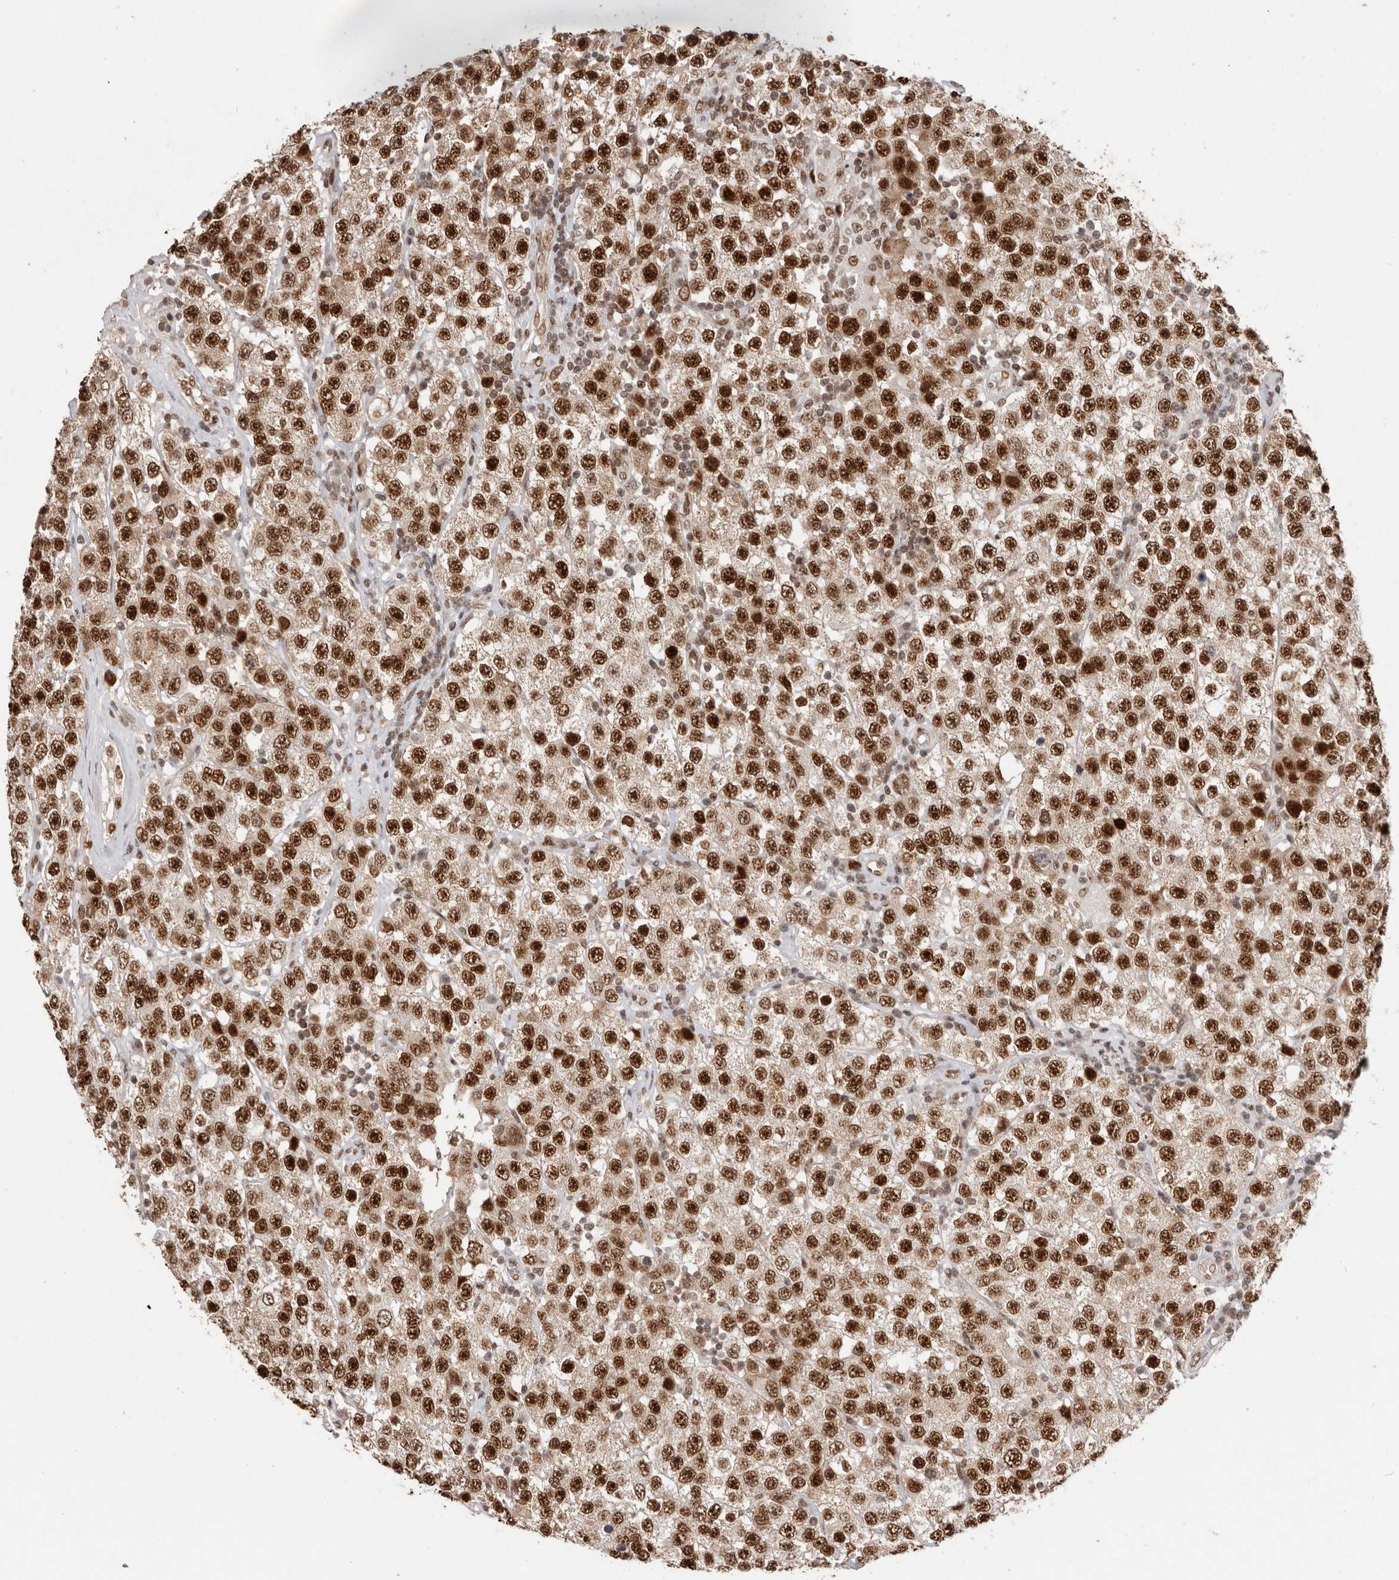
{"staining": {"intensity": "strong", "quantity": ">75%", "location": "nuclear"}, "tissue": "testis cancer", "cell_type": "Tumor cells", "image_type": "cancer", "snomed": [{"axis": "morphology", "description": "Seminoma, NOS"}, {"axis": "topography", "description": "Testis"}], "caption": "A micrograph showing strong nuclear positivity in about >75% of tumor cells in testis cancer, as visualized by brown immunohistochemical staining.", "gene": "CHTOP", "patient": {"sex": "male", "age": 28}}